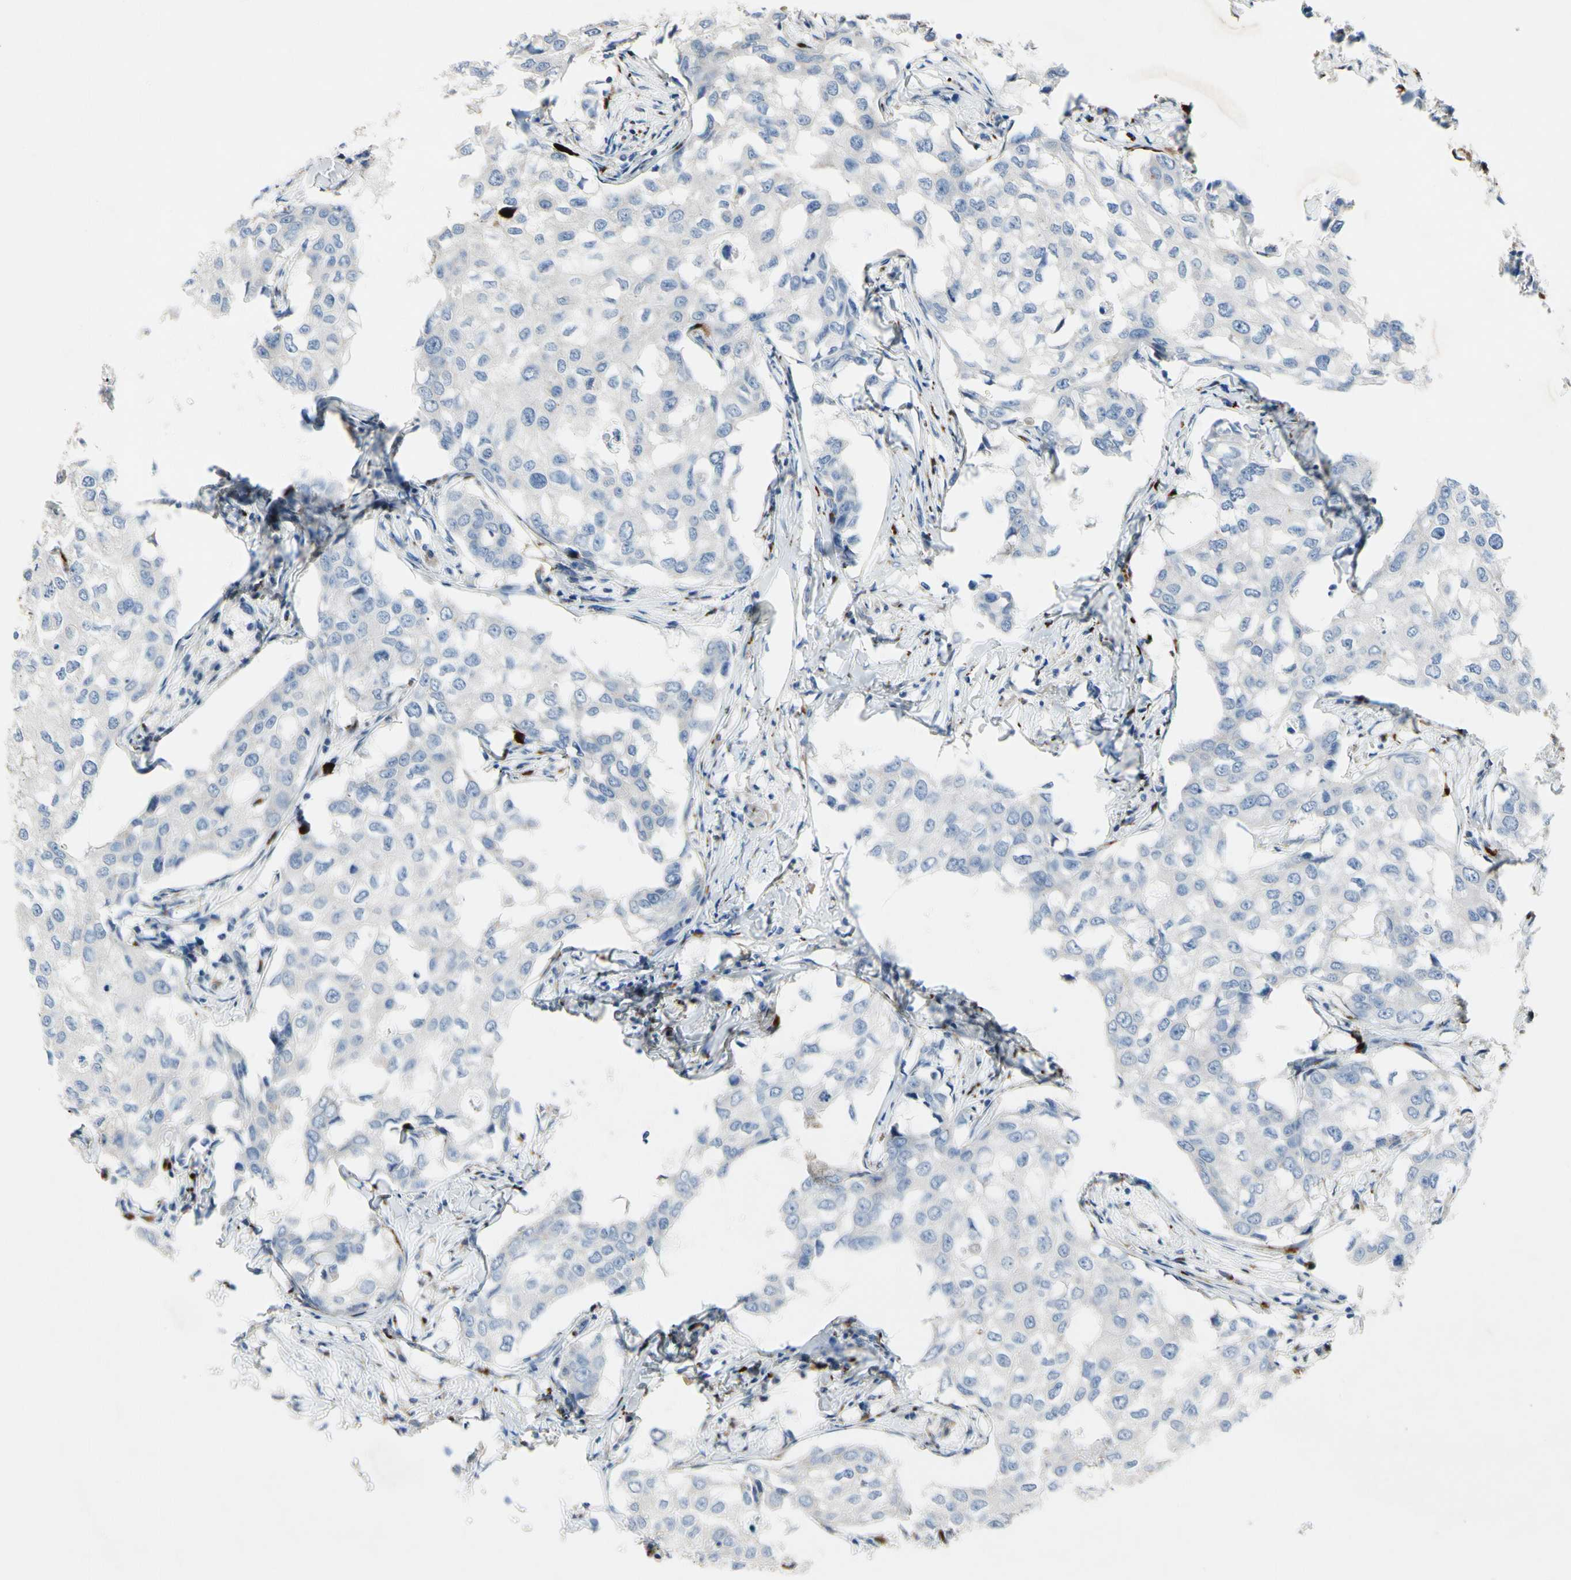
{"staining": {"intensity": "negative", "quantity": "none", "location": "none"}, "tissue": "breast cancer", "cell_type": "Tumor cells", "image_type": "cancer", "snomed": [{"axis": "morphology", "description": "Duct carcinoma"}, {"axis": "topography", "description": "Breast"}], "caption": "IHC photomicrograph of neoplastic tissue: human breast cancer stained with DAB reveals no significant protein expression in tumor cells.", "gene": "RETSAT", "patient": {"sex": "female", "age": 27}}